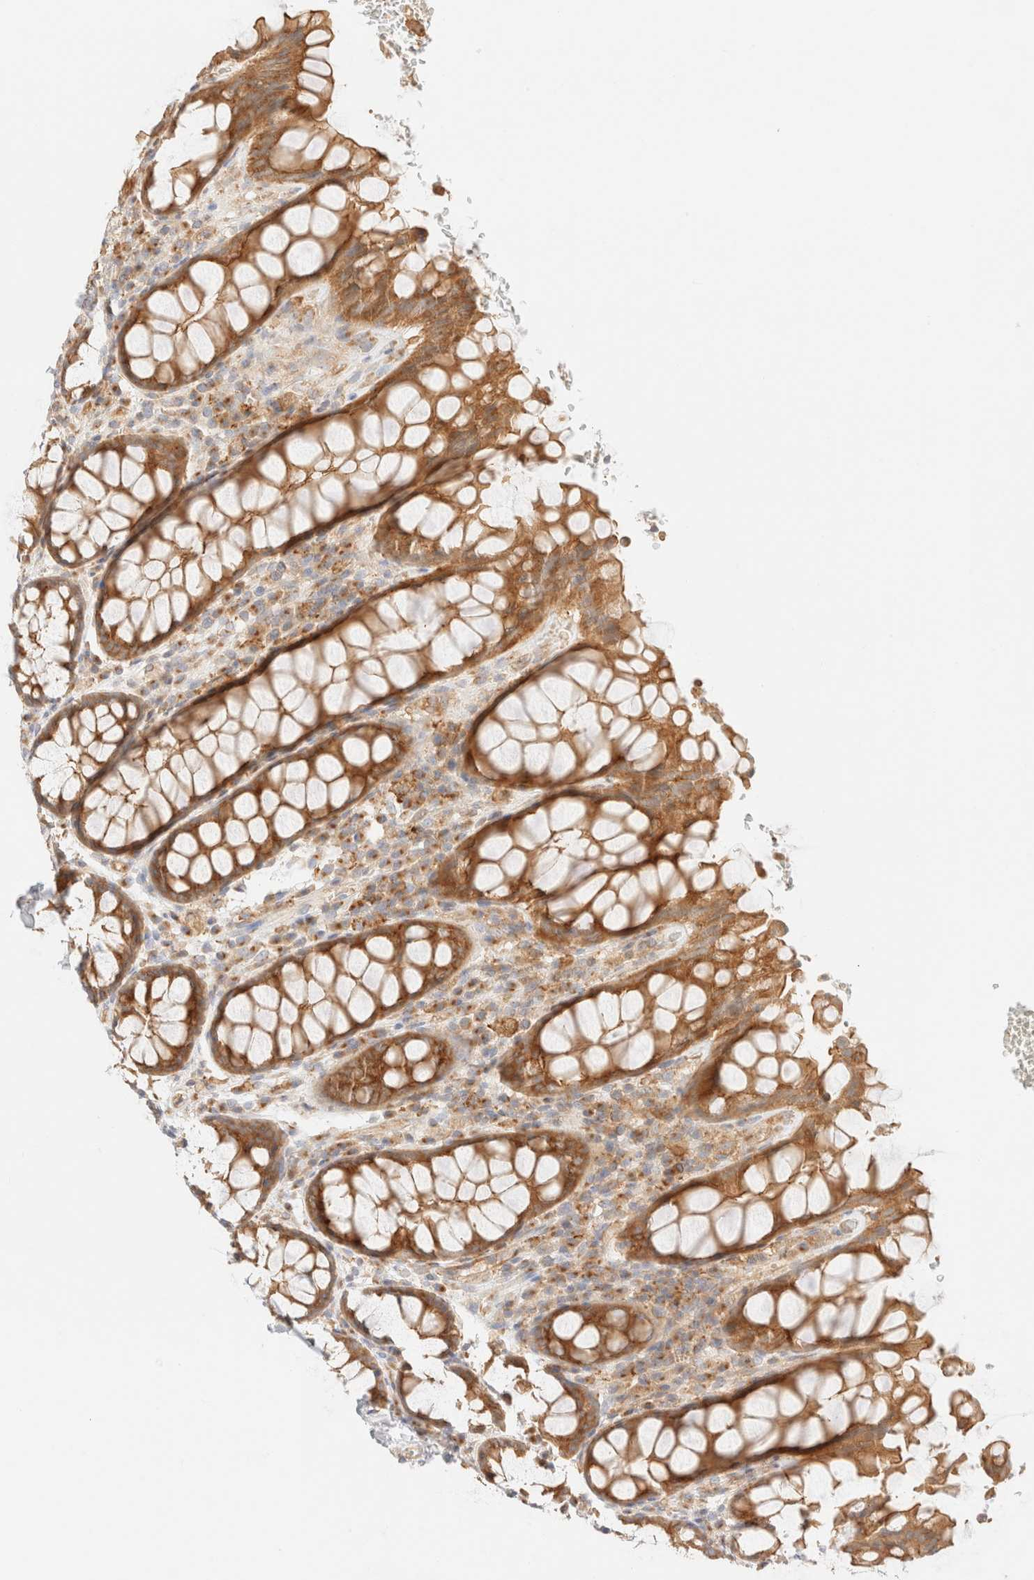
{"staining": {"intensity": "strong", "quantity": ">75%", "location": "cytoplasmic/membranous"}, "tissue": "rectum", "cell_type": "Glandular cells", "image_type": "normal", "snomed": [{"axis": "morphology", "description": "Normal tissue, NOS"}, {"axis": "topography", "description": "Rectum"}], "caption": "Immunohistochemistry of unremarkable rectum demonstrates high levels of strong cytoplasmic/membranous staining in approximately >75% of glandular cells.", "gene": "MYO10", "patient": {"sex": "male", "age": 64}}